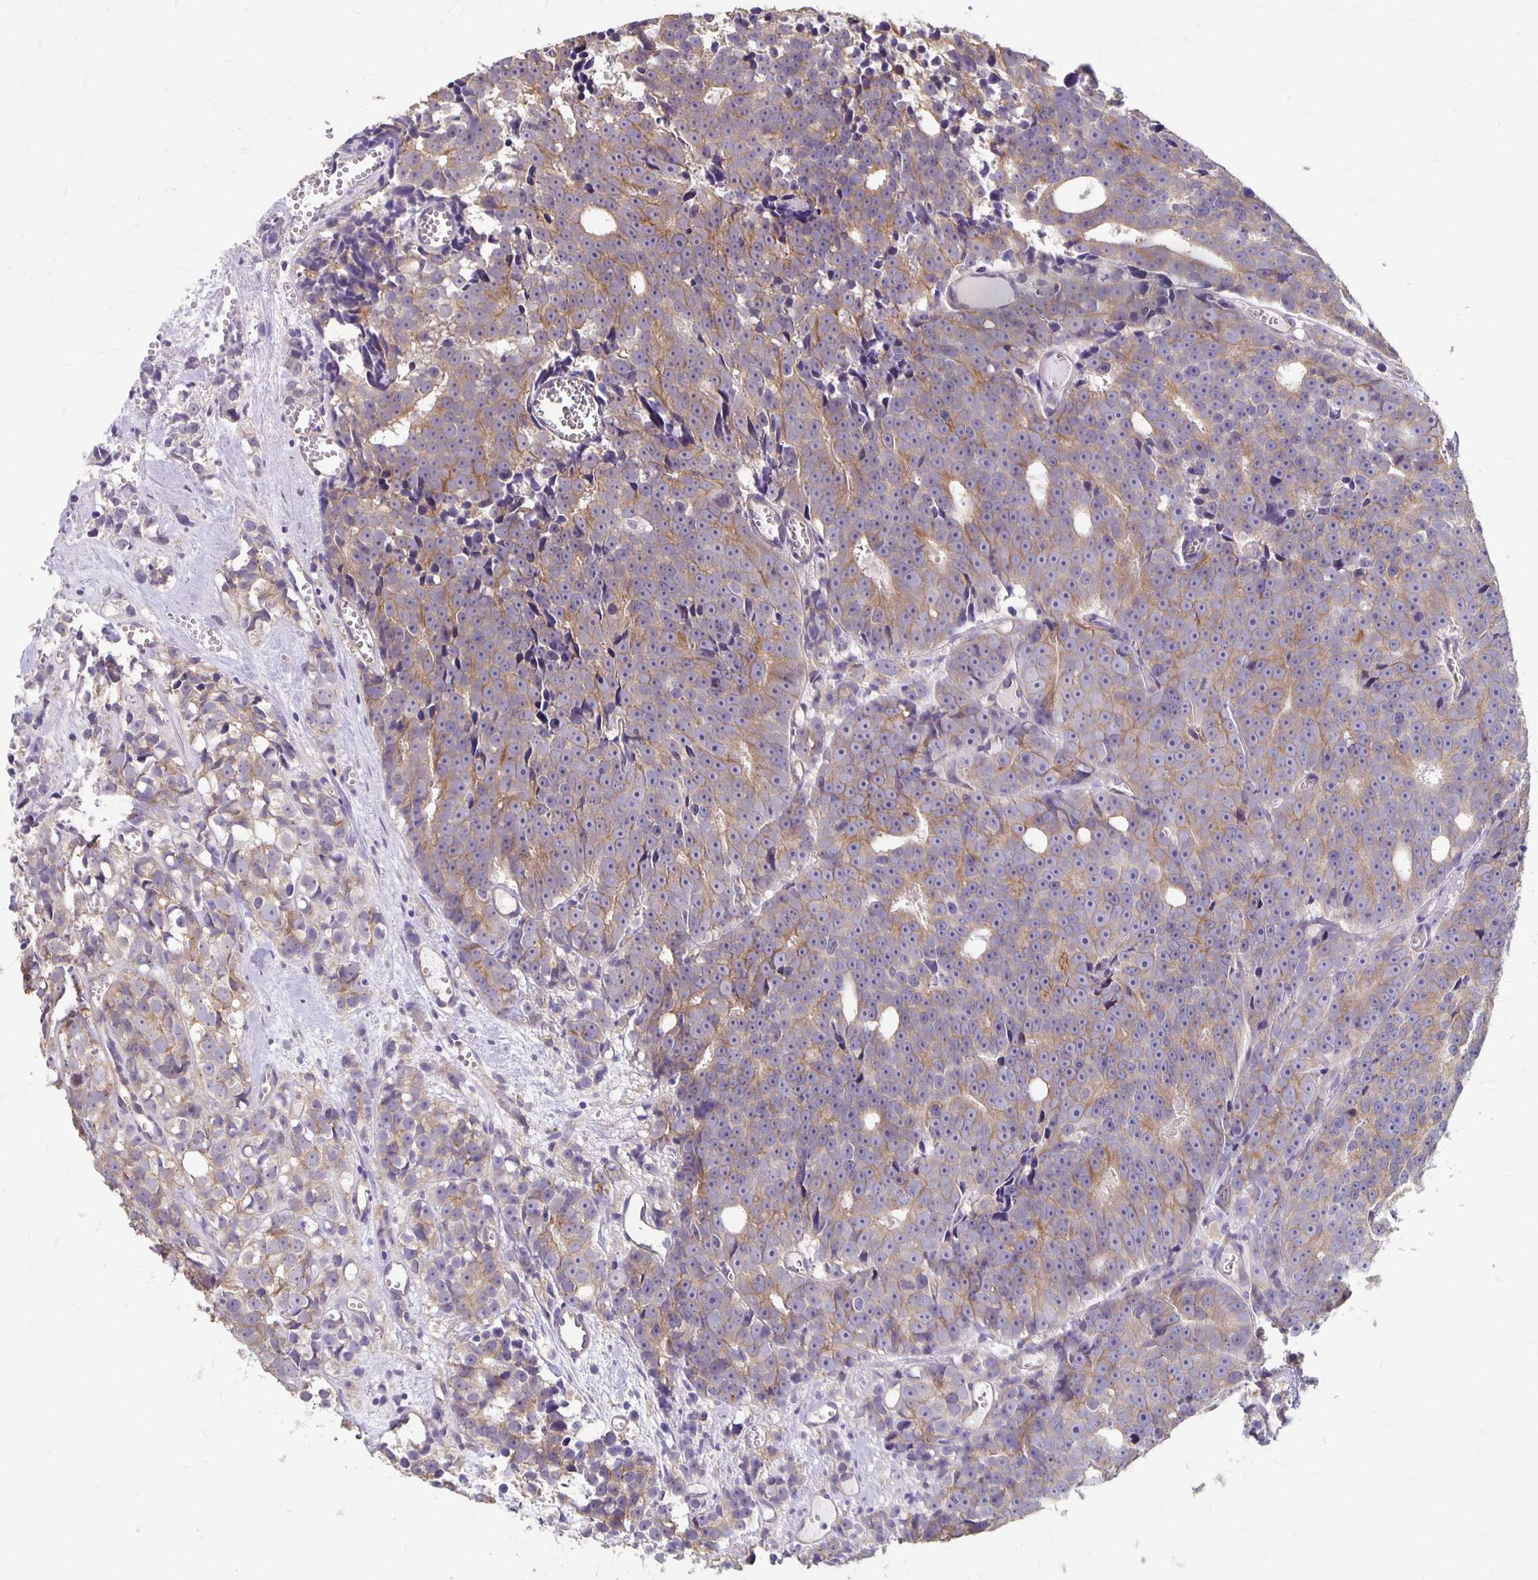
{"staining": {"intensity": "moderate", "quantity": "25%-75%", "location": "cytoplasmic/membranous"}, "tissue": "prostate cancer", "cell_type": "Tumor cells", "image_type": "cancer", "snomed": [{"axis": "morphology", "description": "Adenocarcinoma, High grade"}, {"axis": "topography", "description": "Prostate"}], "caption": "IHC (DAB) staining of human prostate high-grade adenocarcinoma exhibits moderate cytoplasmic/membranous protein expression in about 25%-75% of tumor cells.", "gene": "PPP1R3E", "patient": {"sex": "male", "age": 77}}